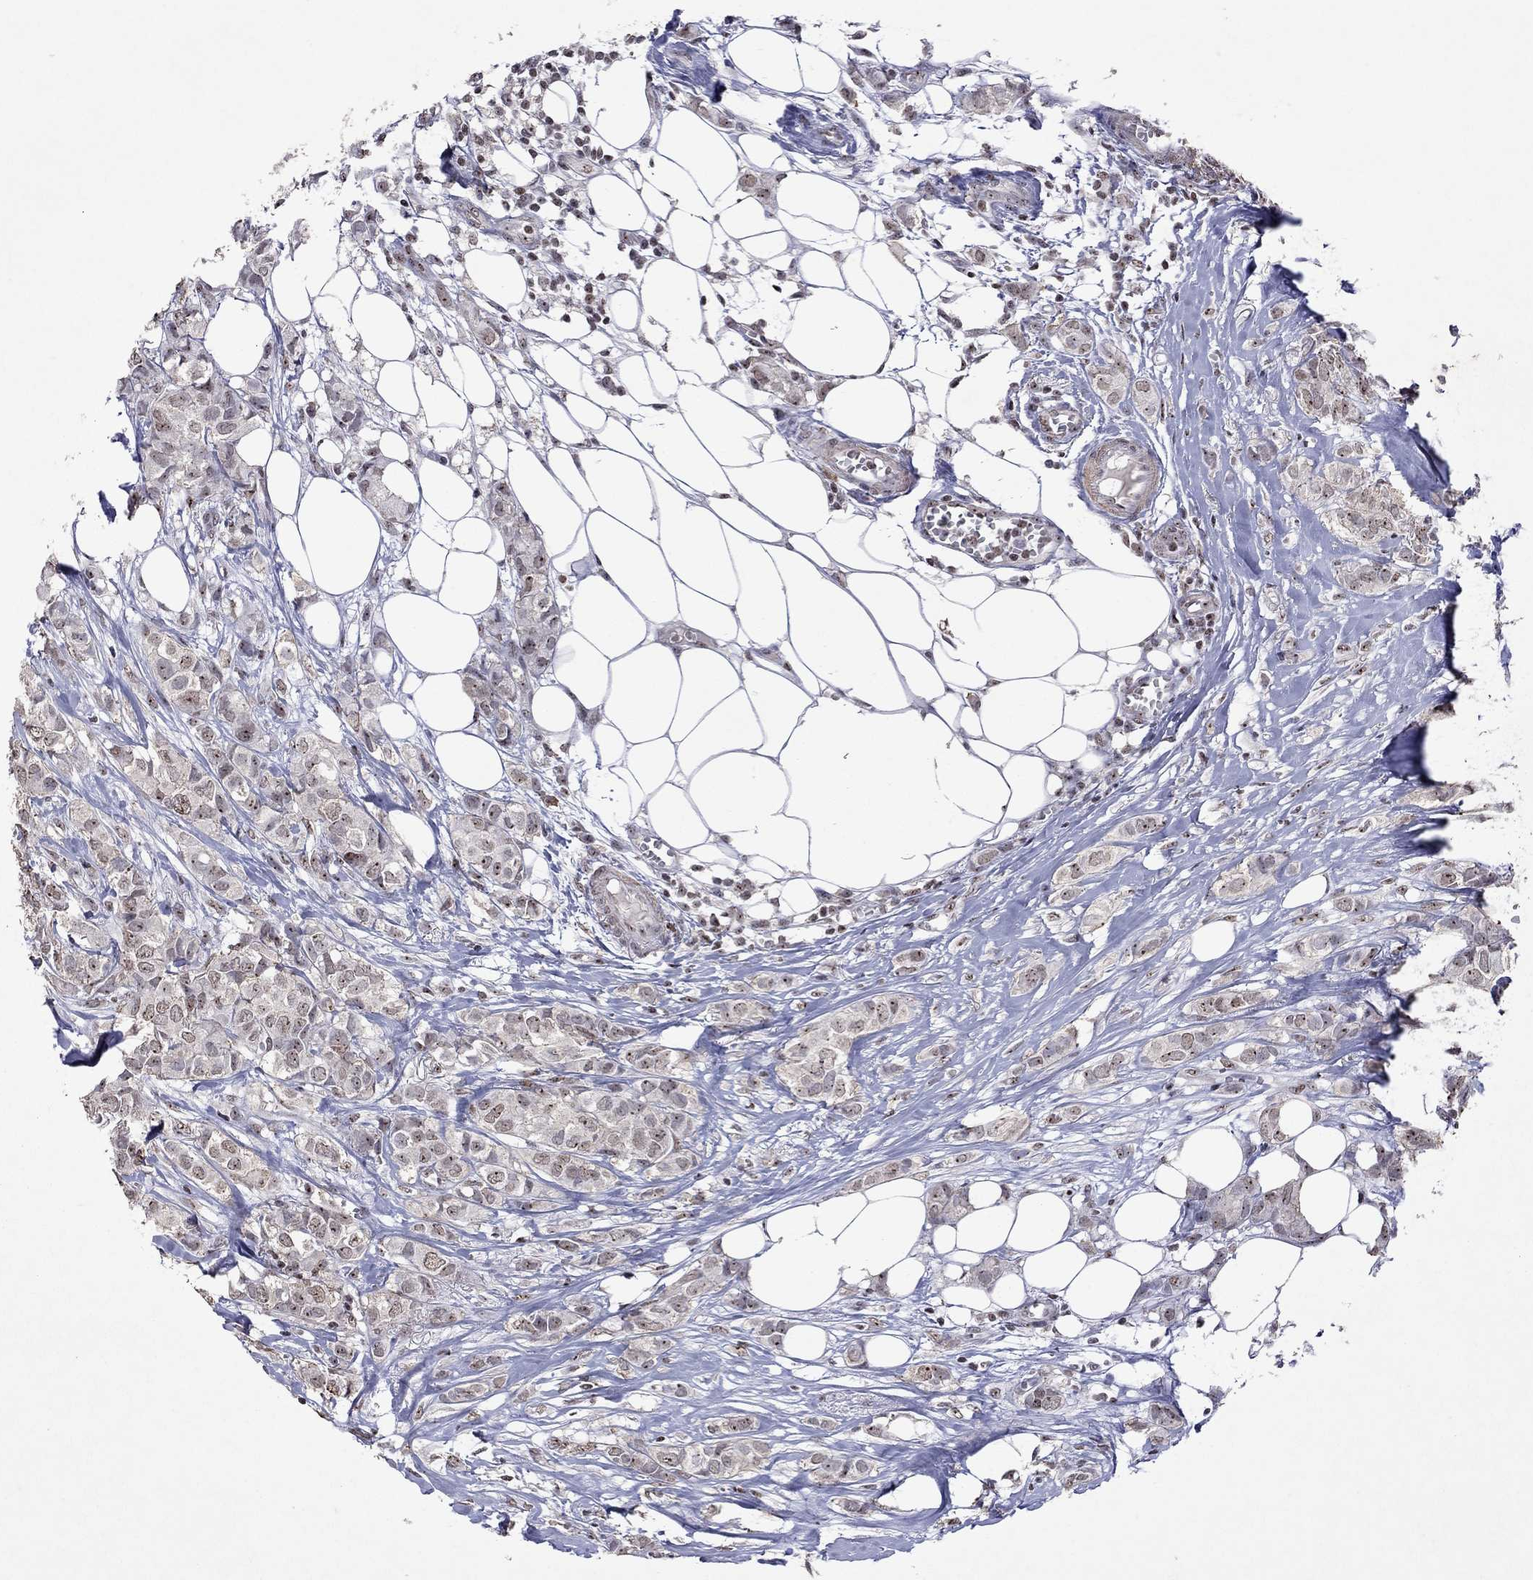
{"staining": {"intensity": "weak", "quantity": "<25%", "location": "nuclear"}, "tissue": "breast cancer", "cell_type": "Tumor cells", "image_type": "cancer", "snomed": [{"axis": "morphology", "description": "Duct carcinoma"}, {"axis": "topography", "description": "Breast"}], "caption": "Immunohistochemistry histopathology image of human invasive ductal carcinoma (breast) stained for a protein (brown), which shows no expression in tumor cells.", "gene": "SPOUT1", "patient": {"sex": "female", "age": 85}}